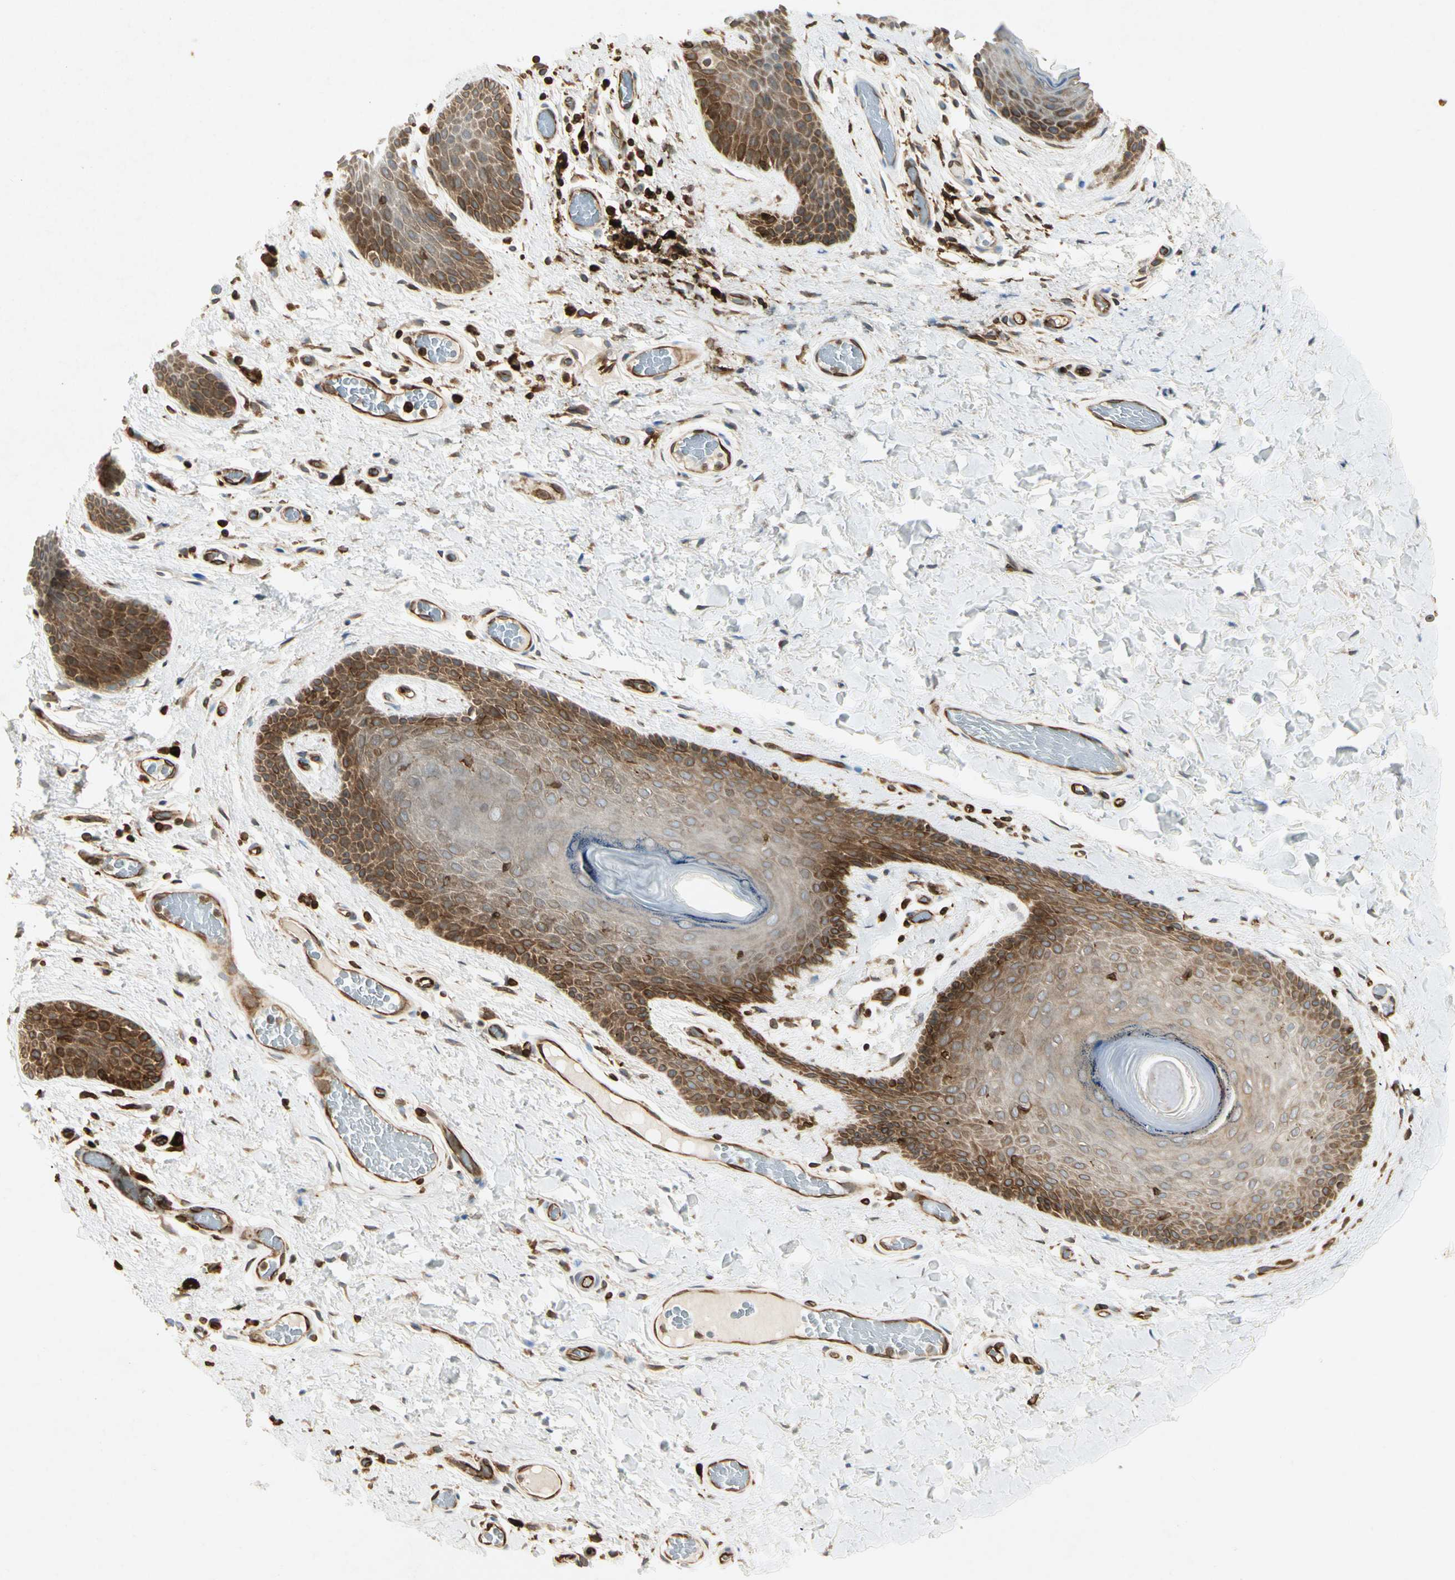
{"staining": {"intensity": "strong", "quantity": "25%-75%", "location": "cytoplasmic/membranous"}, "tissue": "skin", "cell_type": "Epidermal cells", "image_type": "normal", "snomed": [{"axis": "morphology", "description": "Normal tissue, NOS"}, {"axis": "topography", "description": "Anal"}], "caption": "Strong cytoplasmic/membranous protein positivity is seen in about 25%-75% of epidermal cells in skin. (brown staining indicates protein expression, while blue staining denotes nuclei).", "gene": "TAPBP", "patient": {"sex": "male", "age": 74}}